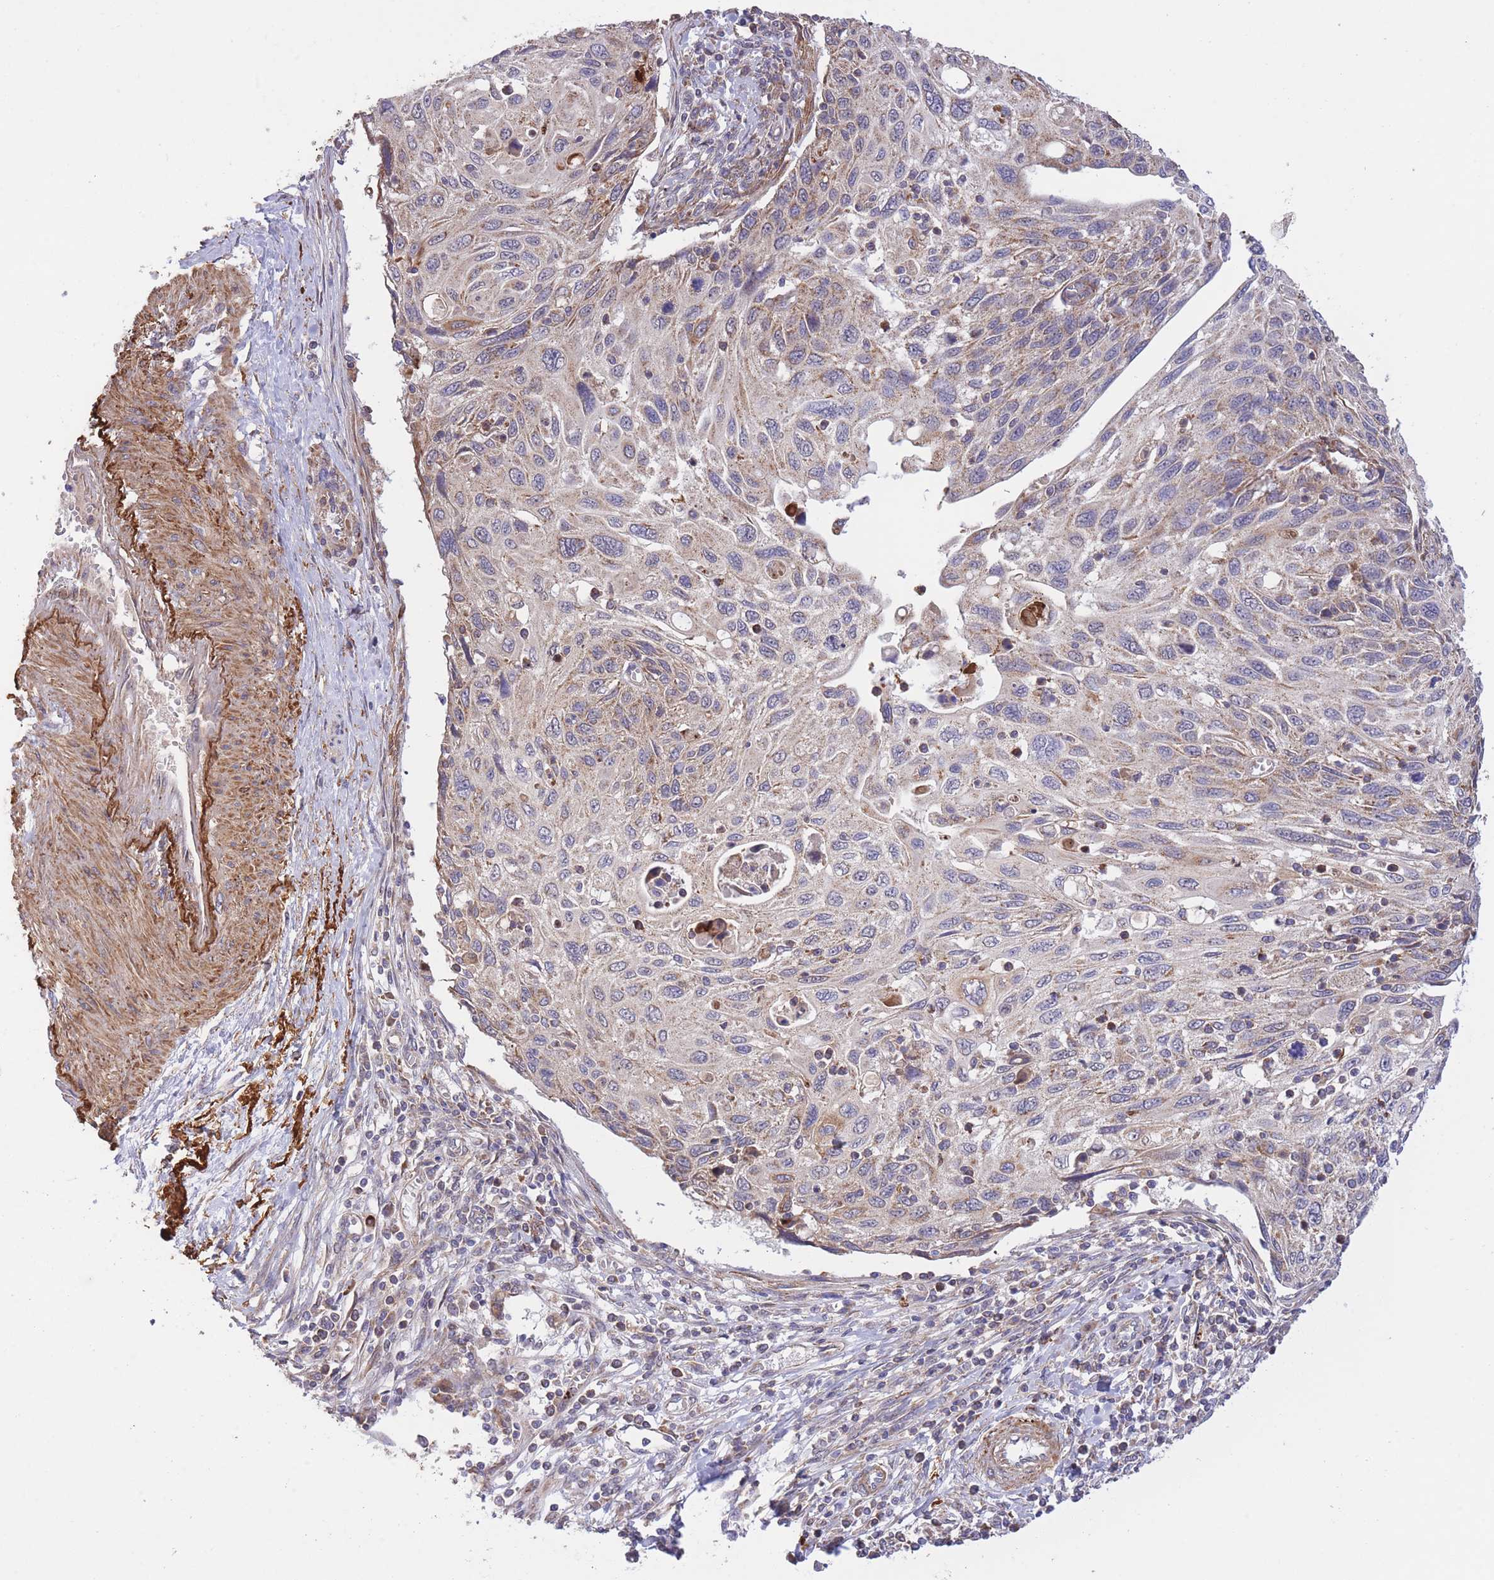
{"staining": {"intensity": "weak", "quantity": "25%-75%", "location": "cytoplasmic/membranous"}, "tissue": "cervical cancer", "cell_type": "Tumor cells", "image_type": "cancer", "snomed": [{"axis": "morphology", "description": "Squamous cell carcinoma, NOS"}, {"axis": "topography", "description": "Cervix"}], "caption": "Immunohistochemical staining of cervical cancer exhibits low levels of weak cytoplasmic/membranous positivity in approximately 25%-75% of tumor cells.", "gene": "ATP13A2", "patient": {"sex": "female", "age": 70}}